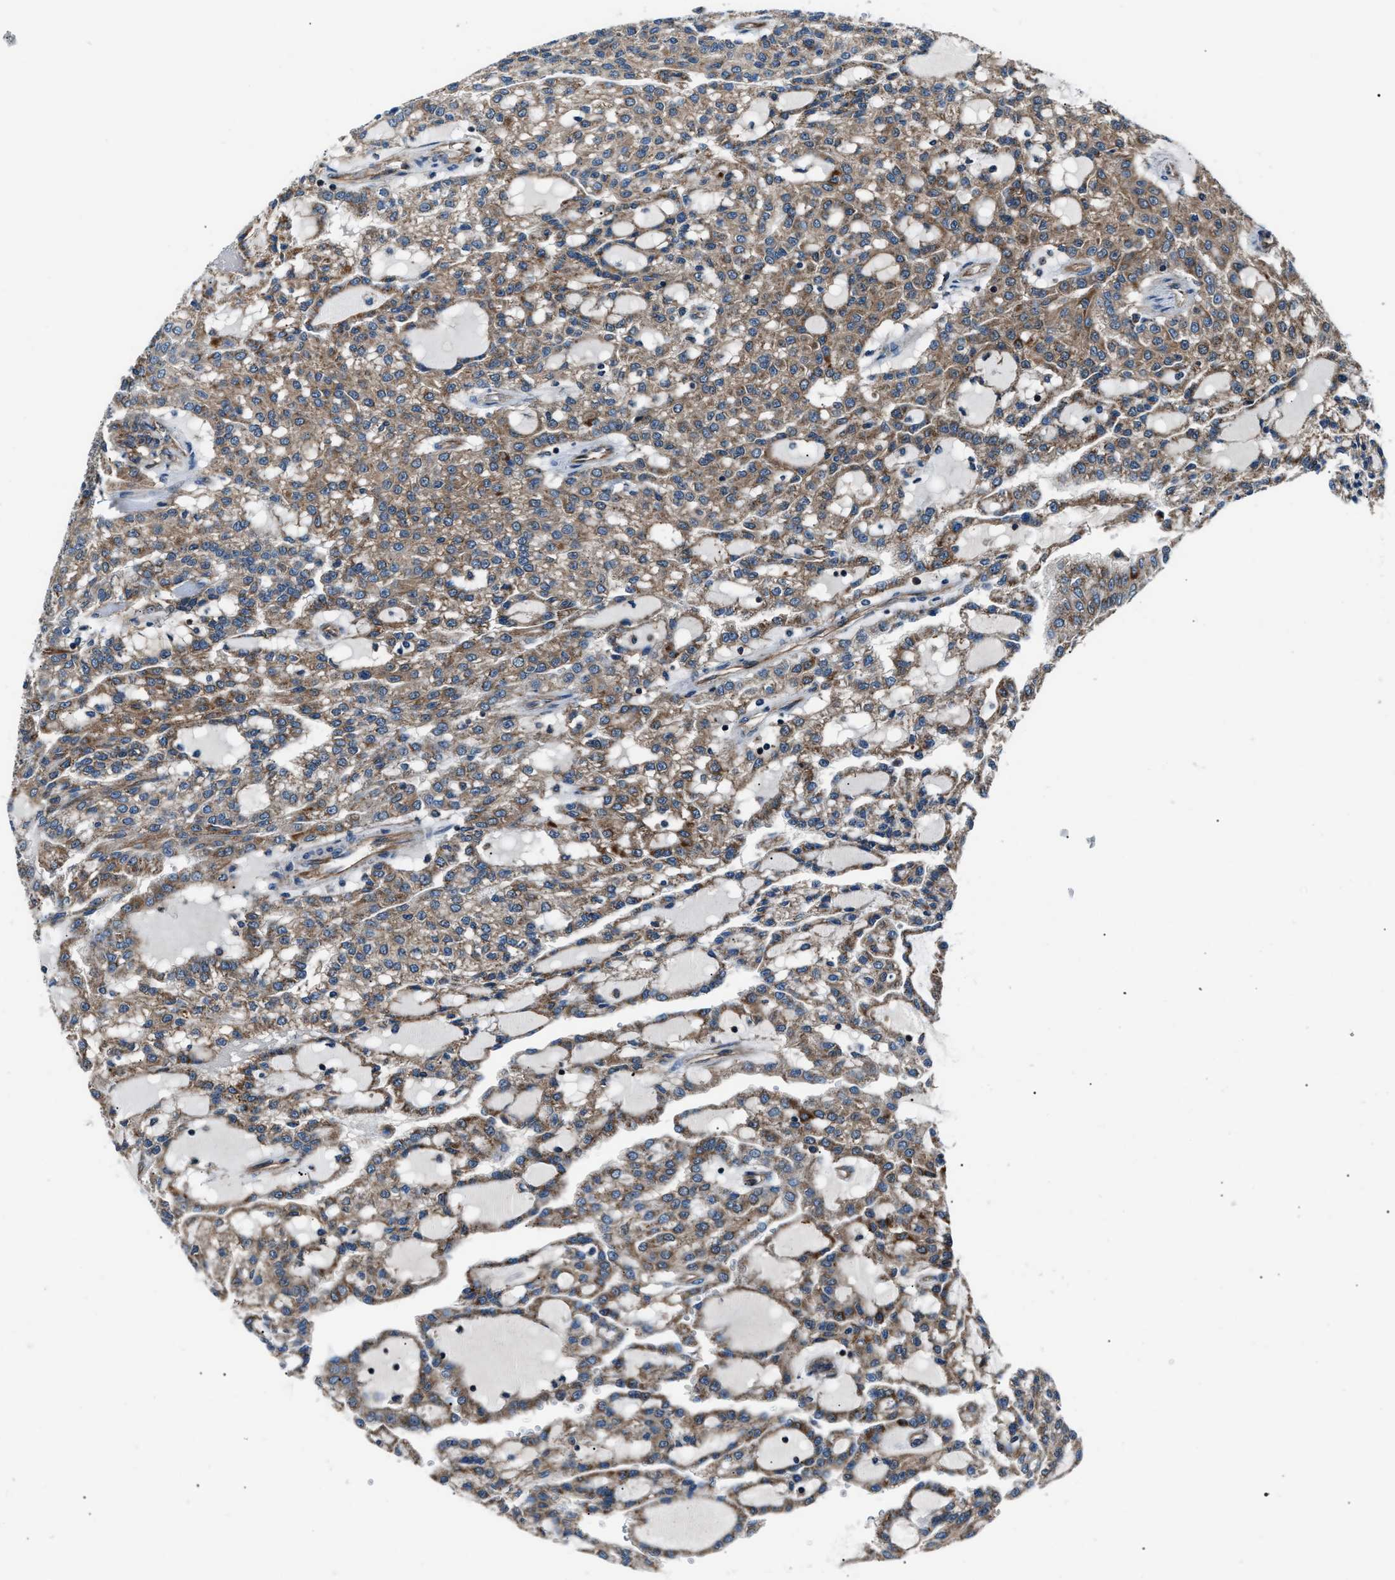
{"staining": {"intensity": "moderate", "quantity": ">75%", "location": "cytoplasmic/membranous"}, "tissue": "renal cancer", "cell_type": "Tumor cells", "image_type": "cancer", "snomed": [{"axis": "morphology", "description": "Adenocarcinoma, NOS"}, {"axis": "topography", "description": "Kidney"}], "caption": "Immunohistochemical staining of human adenocarcinoma (renal) demonstrates moderate cytoplasmic/membranous protein expression in about >75% of tumor cells. The staining was performed using DAB, with brown indicating positive protein expression. Nuclei are stained blue with hematoxylin.", "gene": "GGCT", "patient": {"sex": "male", "age": 63}}